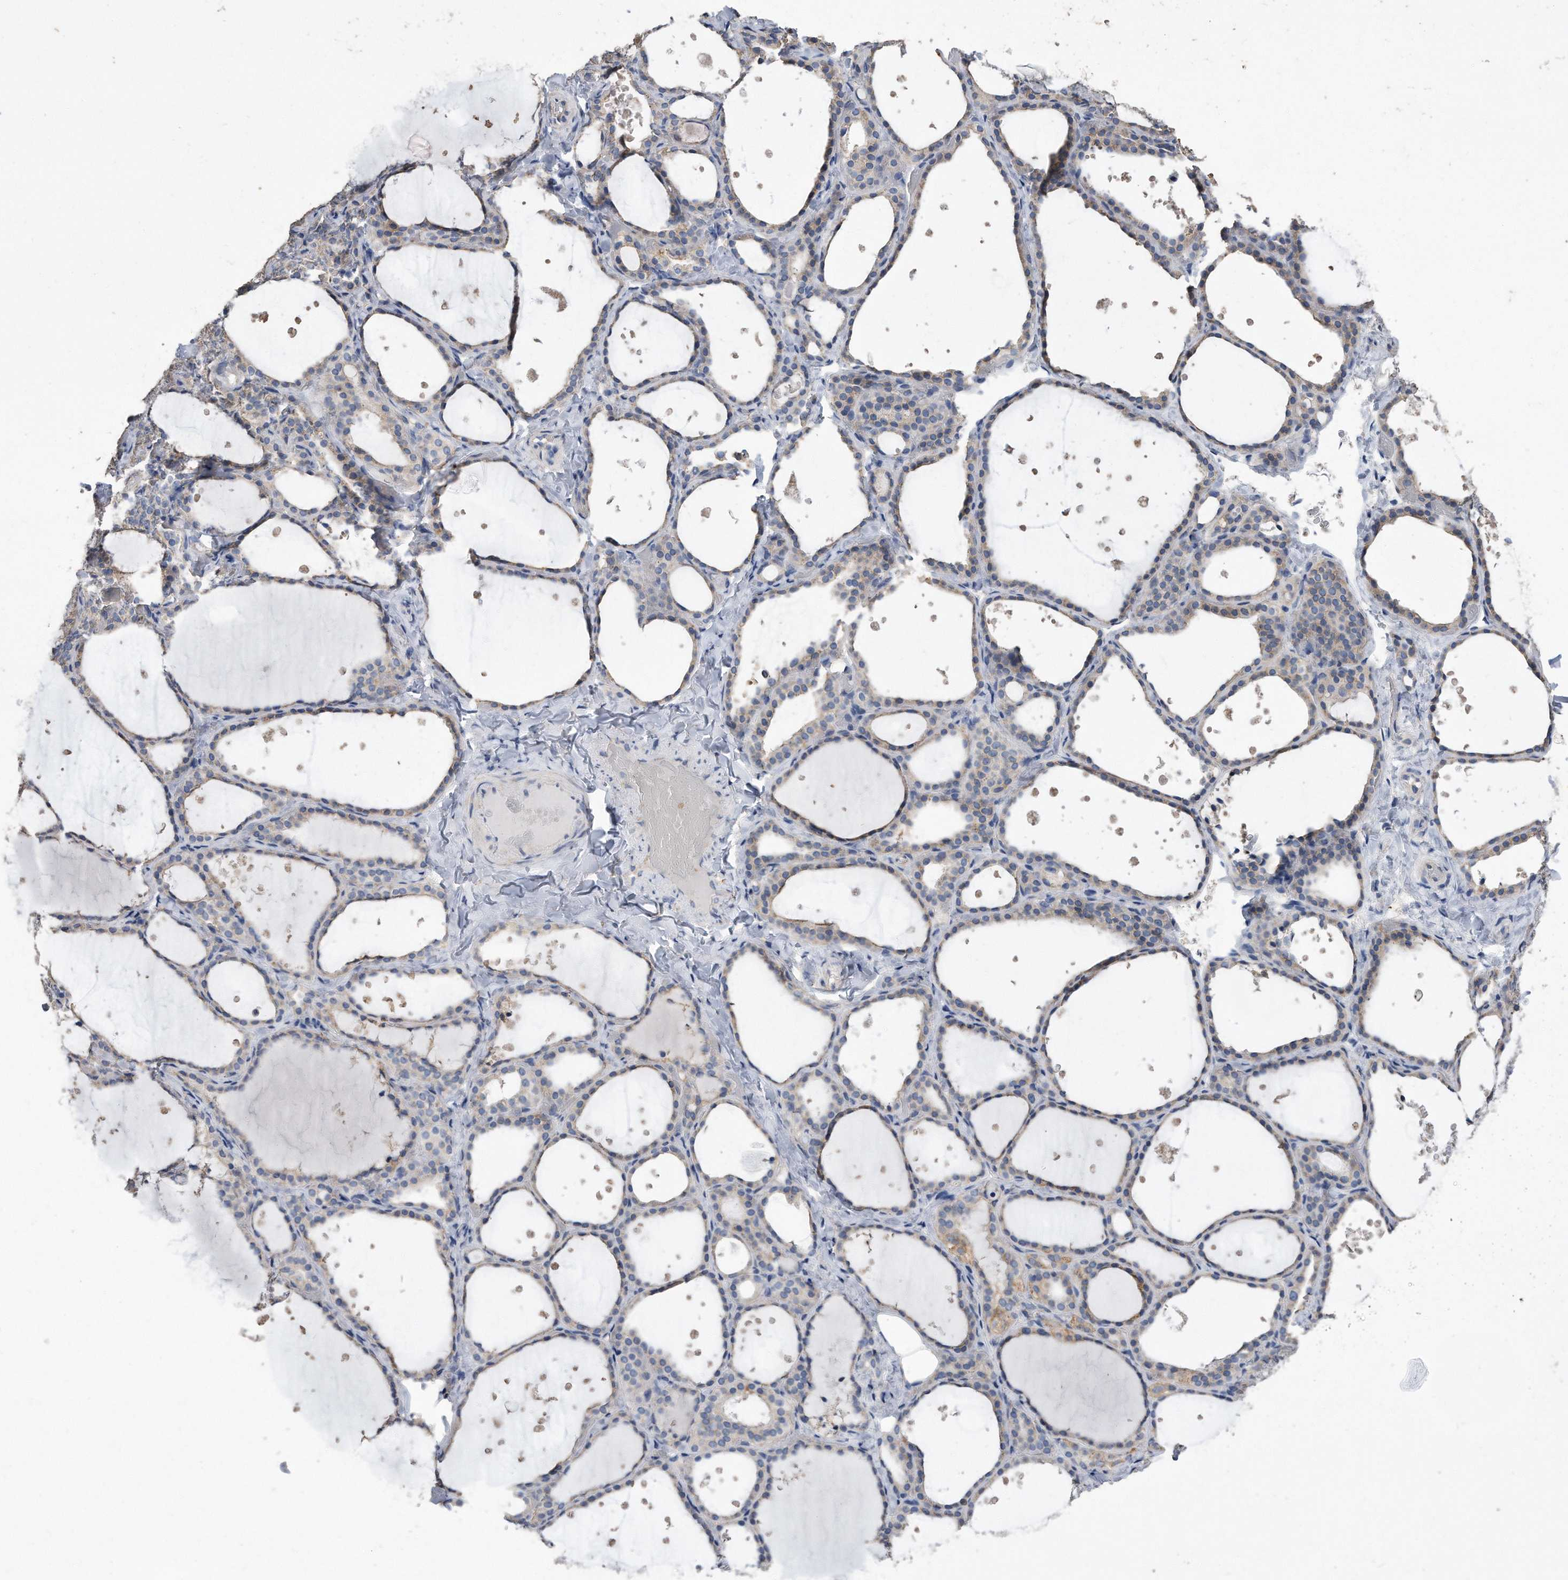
{"staining": {"intensity": "weak", "quantity": "<25%", "location": "cytoplasmic/membranous"}, "tissue": "thyroid gland", "cell_type": "Glandular cells", "image_type": "normal", "snomed": [{"axis": "morphology", "description": "Normal tissue, NOS"}, {"axis": "topography", "description": "Thyroid gland"}], "caption": "There is no significant staining in glandular cells of thyroid gland.", "gene": "CDCP1", "patient": {"sex": "female", "age": 44}}